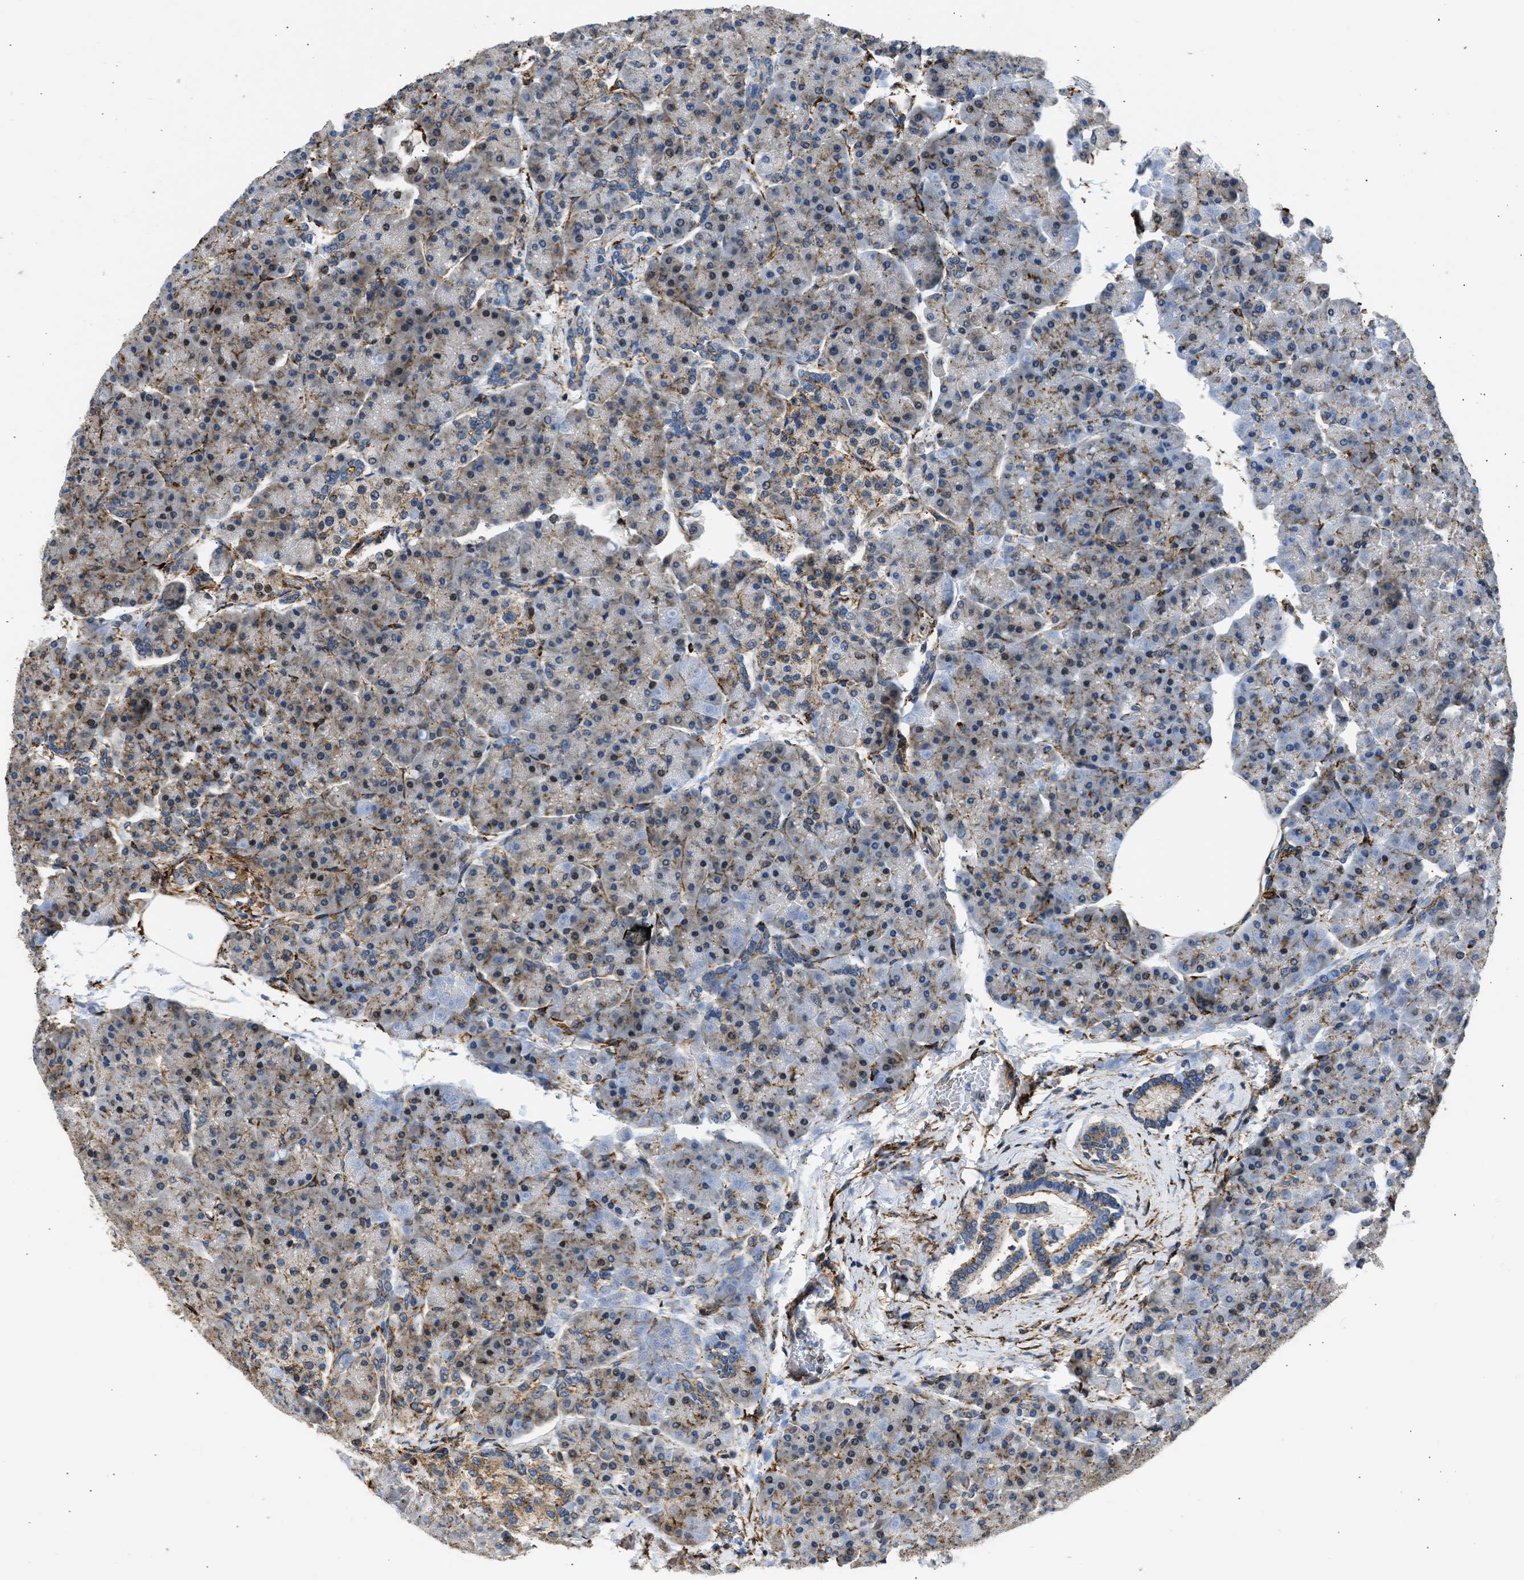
{"staining": {"intensity": "moderate", "quantity": "25%-75%", "location": "cytoplasmic/membranous"}, "tissue": "pancreas", "cell_type": "Exocrine glandular cells", "image_type": "normal", "snomed": [{"axis": "morphology", "description": "Normal tissue, NOS"}, {"axis": "topography", "description": "Pancreas"}], "caption": "Immunohistochemical staining of benign human pancreas shows medium levels of moderate cytoplasmic/membranous staining in about 25%-75% of exocrine glandular cells.", "gene": "SEPTIN2", "patient": {"sex": "female", "age": 70}}